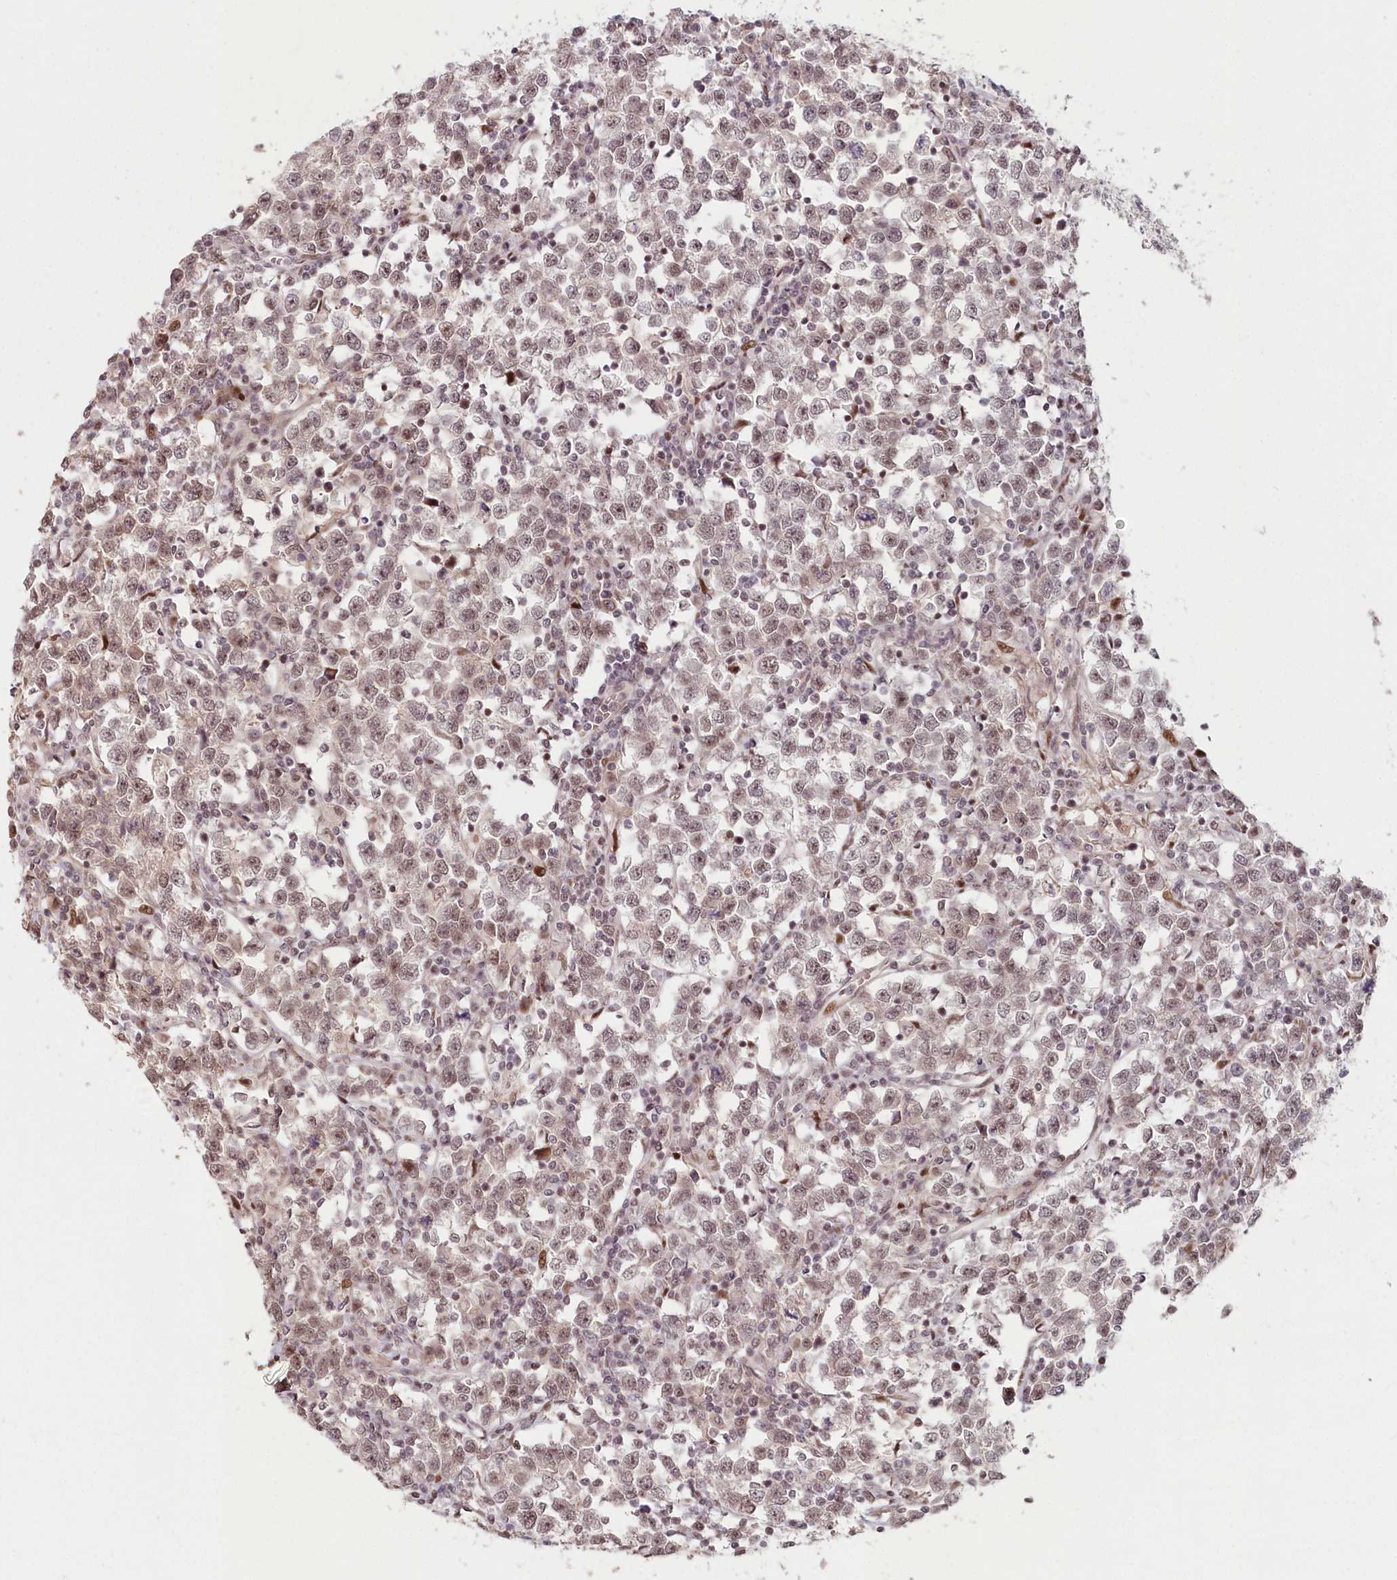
{"staining": {"intensity": "weak", "quantity": ">75%", "location": "nuclear"}, "tissue": "testis cancer", "cell_type": "Tumor cells", "image_type": "cancer", "snomed": [{"axis": "morphology", "description": "Normal tissue, NOS"}, {"axis": "morphology", "description": "Seminoma, NOS"}, {"axis": "topography", "description": "Testis"}], "caption": "A brown stain labels weak nuclear staining of a protein in testis cancer tumor cells.", "gene": "FAM204A", "patient": {"sex": "male", "age": 43}}